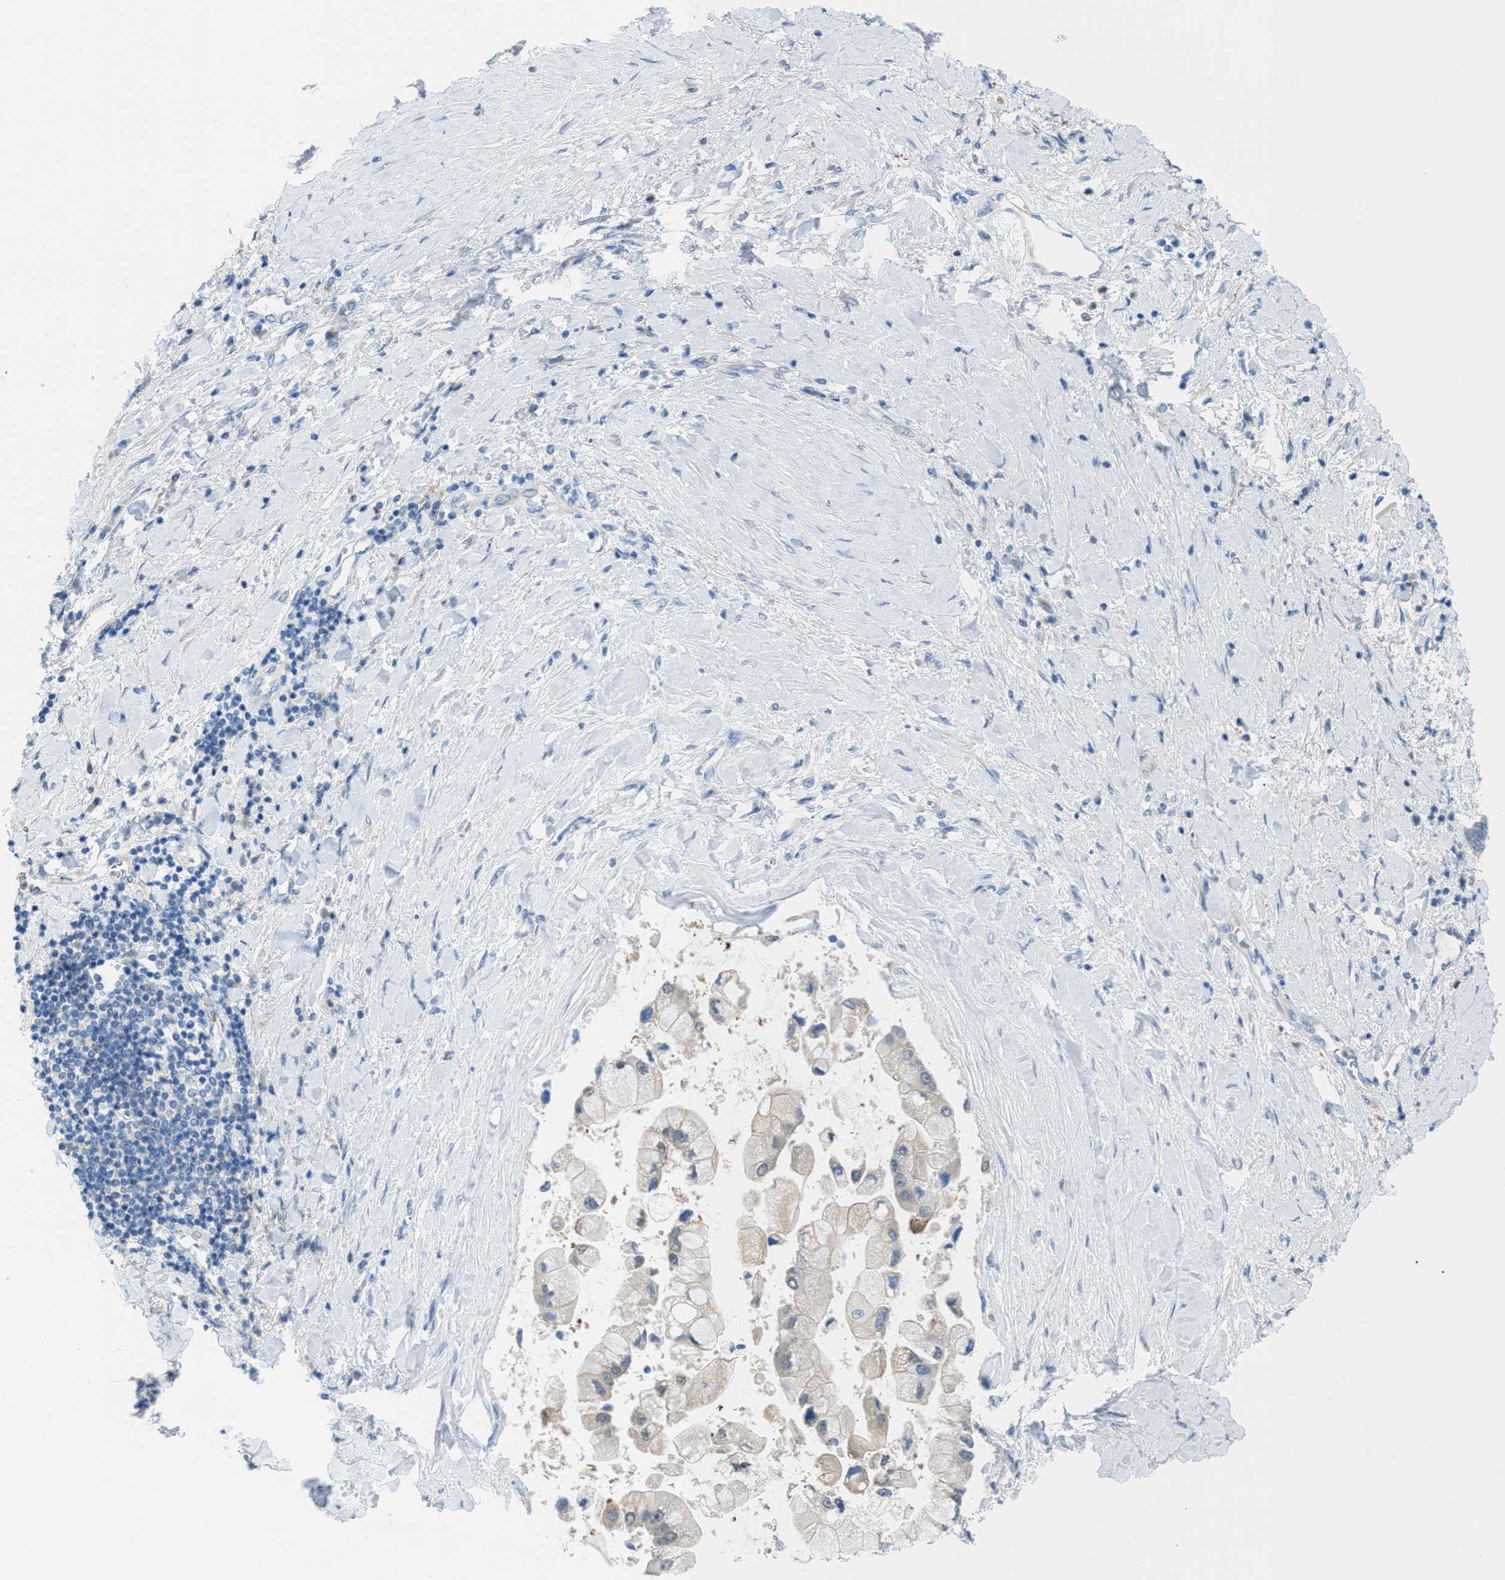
{"staining": {"intensity": "weak", "quantity": "<25%", "location": "cytoplasmic/membranous"}, "tissue": "liver cancer", "cell_type": "Tumor cells", "image_type": "cancer", "snomed": [{"axis": "morphology", "description": "Cholangiocarcinoma"}, {"axis": "topography", "description": "Liver"}], "caption": "Tumor cells are negative for protein expression in human cholangiocarcinoma (liver).", "gene": "PPM1D", "patient": {"sex": "male", "age": 50}}